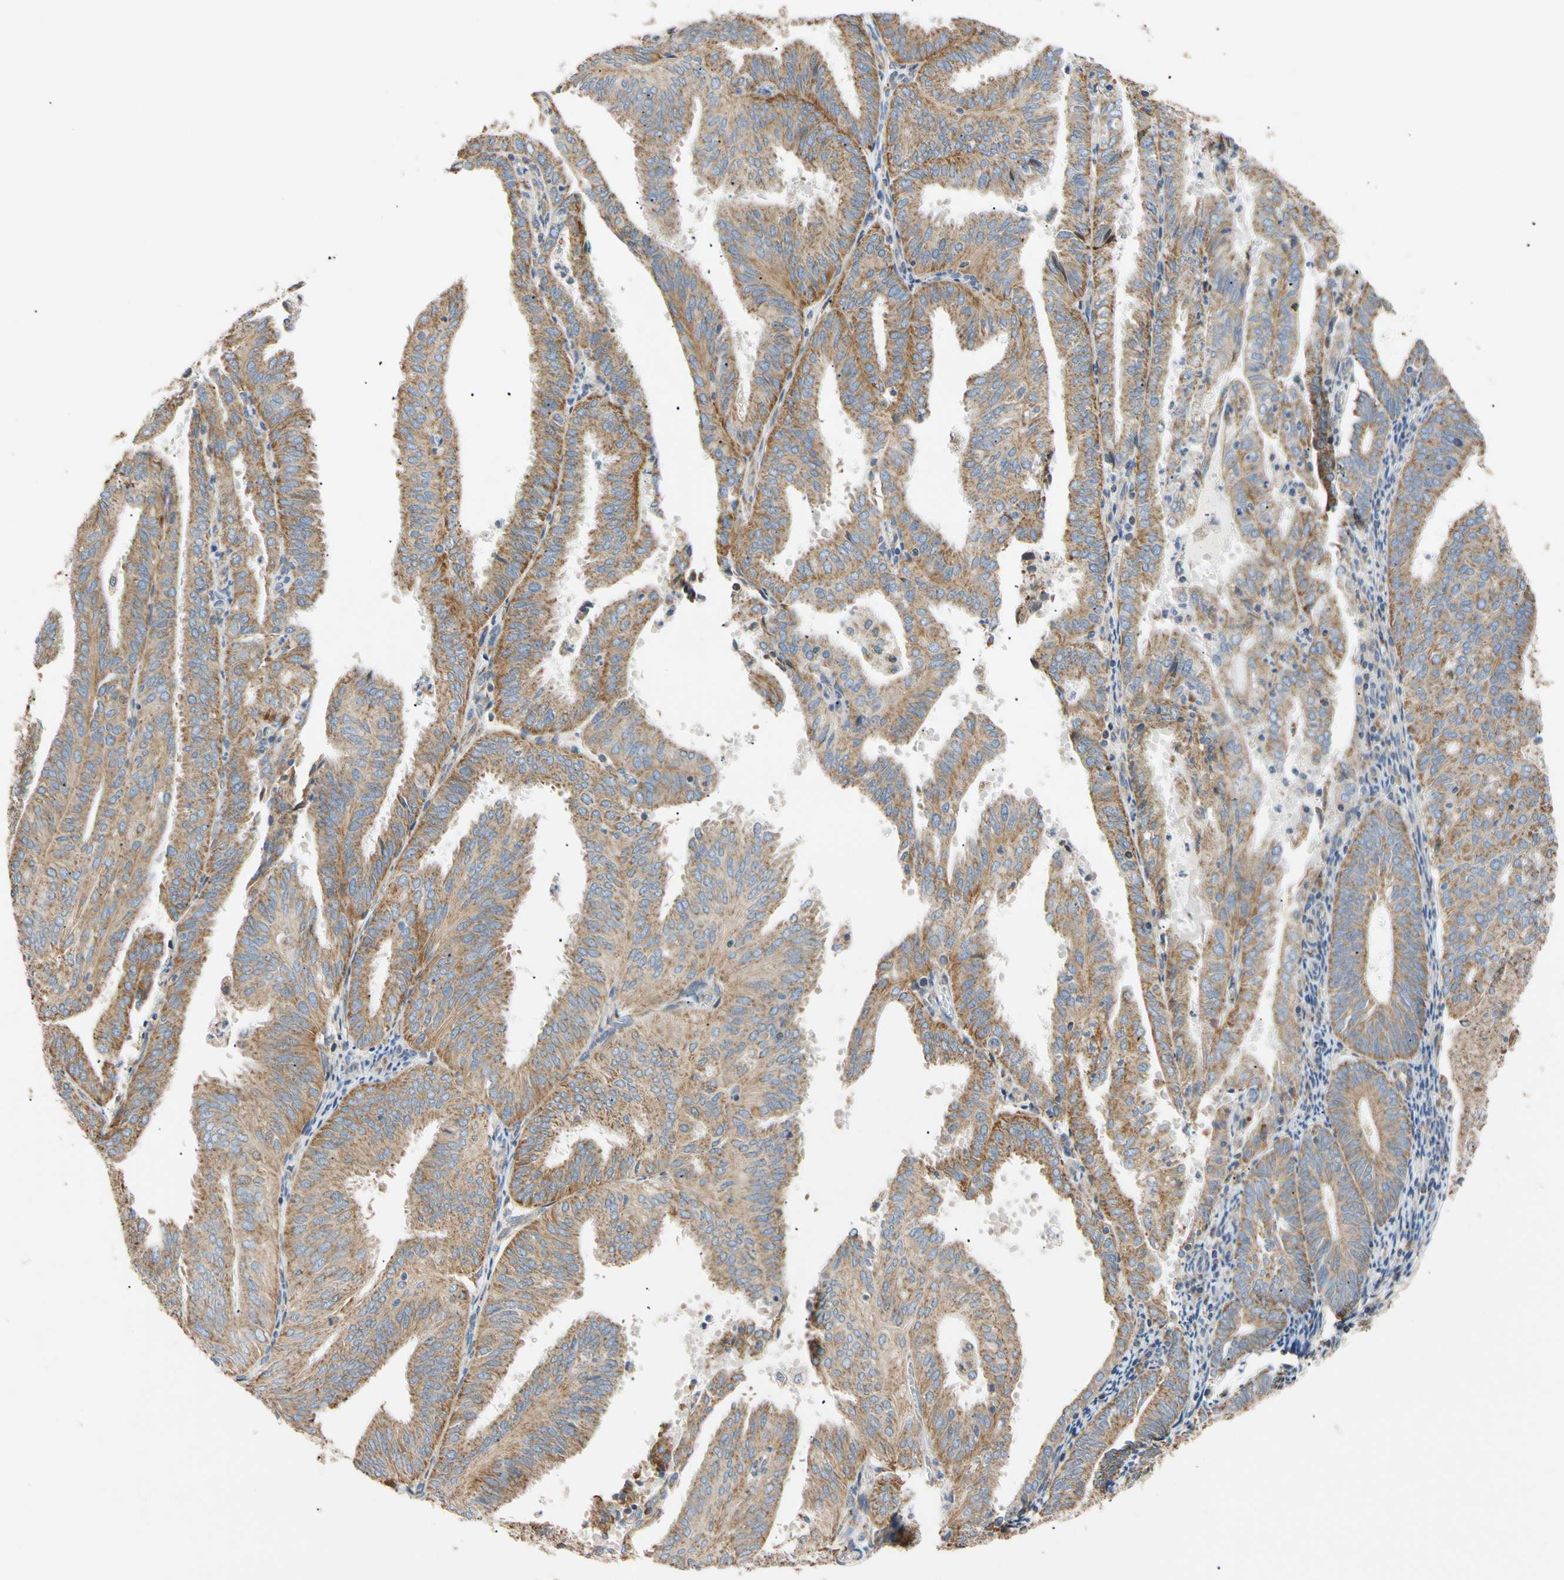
{"staining": {"intensity": "moderate", "quantity": ">75%", "location": "cytoplasmic/membranous"}, "tissue": "endometrial cancer", "cell_type": "Tumor cells", "image_type": "cancer", "snomed": [{"axis": "morphology", "description": "Adenocarcinoma, NOS"}, {"axis": "topography", "description": "Uterus"}], "caption": "This micrograph displays adenocarcinoma (endometrial) stained with immunohistochemistry (IHC) to label a protein in brown. The cytoplasmic/membranous of tumor cells show moderate positivity for the protein. Nuclei are counter-stained blue.", "gene": "PLGRKT", "patient": {"sex": "female", "age": 60}}